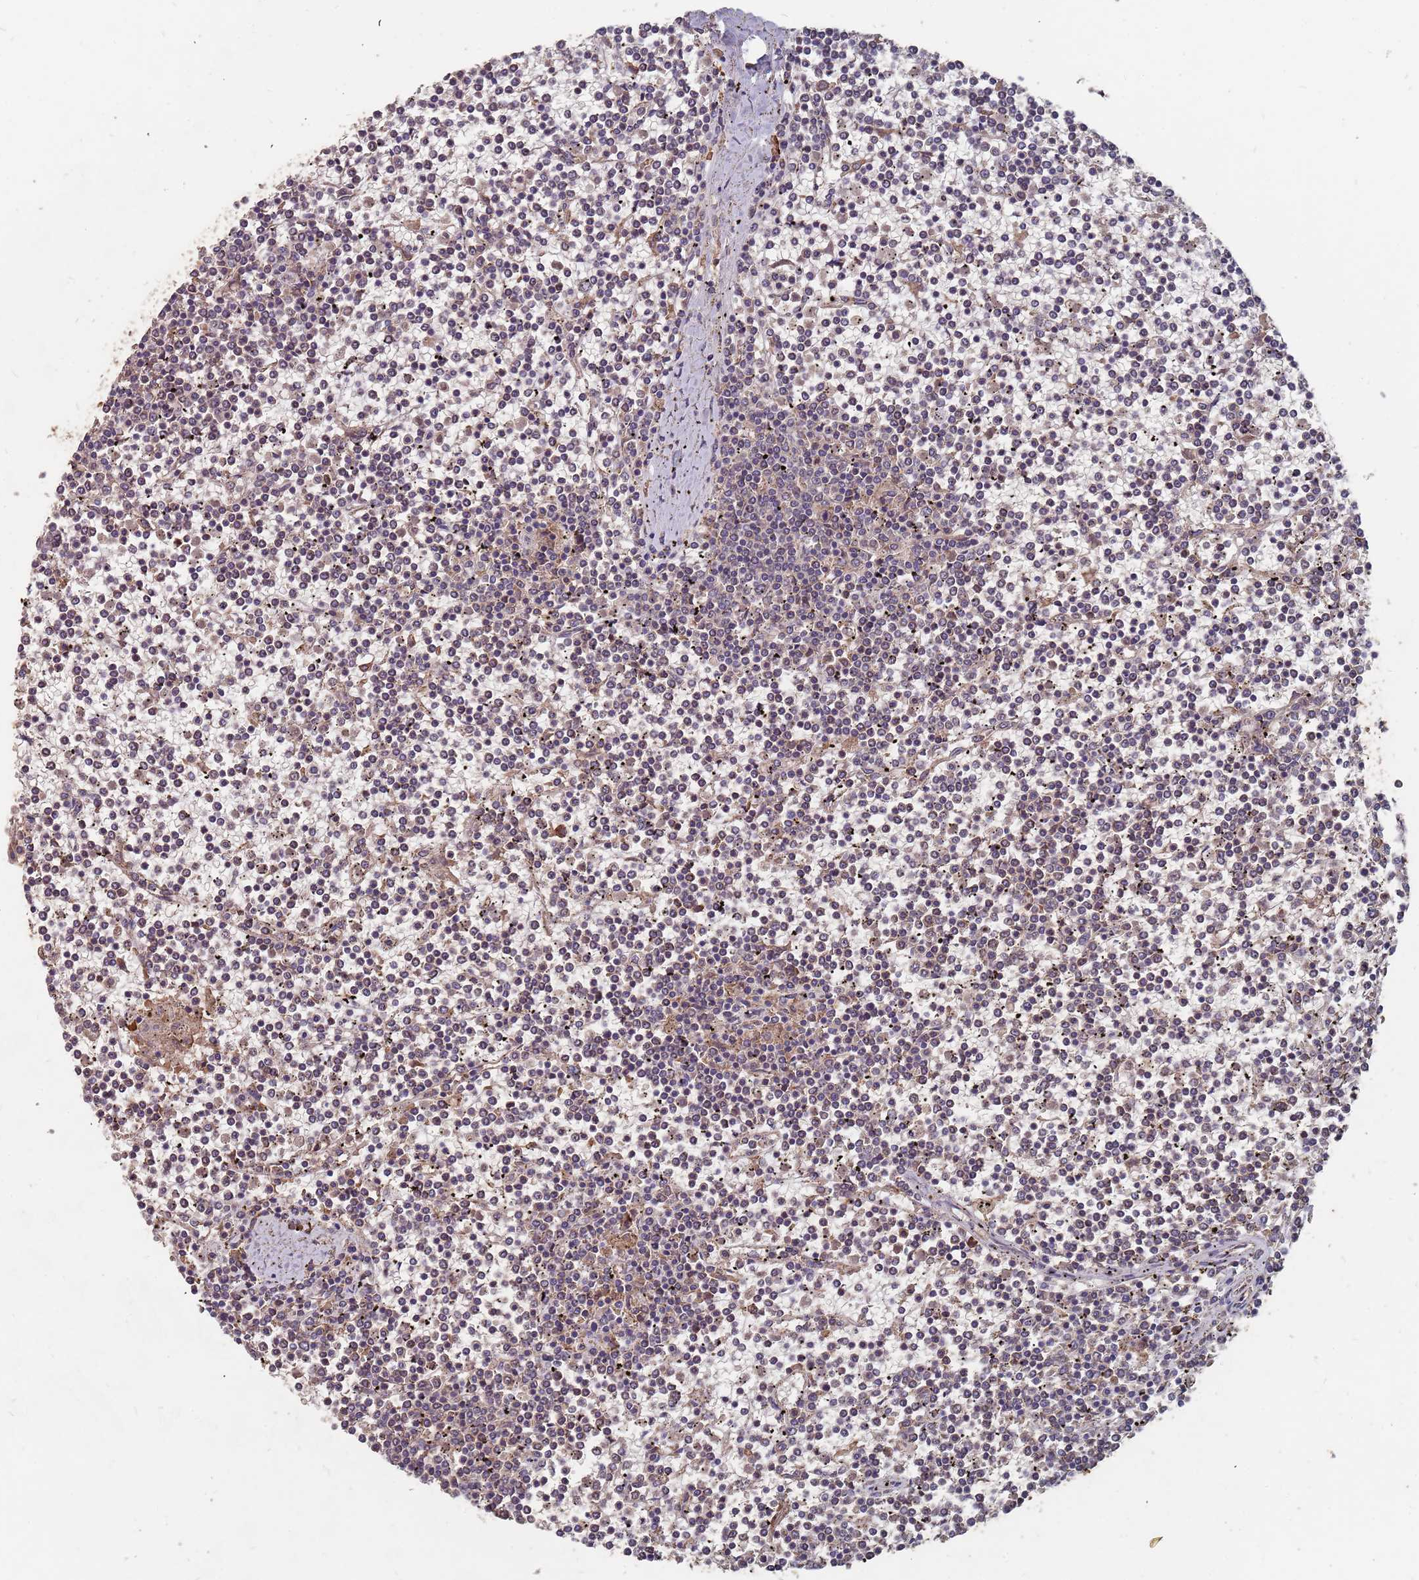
{"staining": {"intensity": "weak", "quantity": "25%-75%", "location": "cytoplasmic/membranous"}, "tissue": "lymphoma", "cell_type": "Tumor cells", "image_type": "cancer", "snomed": [{"axis": "morphology", "description": "Malignant lymphoma, non-Hodgkin's type, Low grade"}, {"axis": "topography", "description": "Spleen"}], "caption": "Protein expression analysis of low-grade malignant lymphoma, non-Hodgkin's type reveals weak cytoplasmic/membranous staining in approximately 25%-75% of tumor cells.", "gene": "ATG5", "patient": {"sex": "female", "age": 19}}